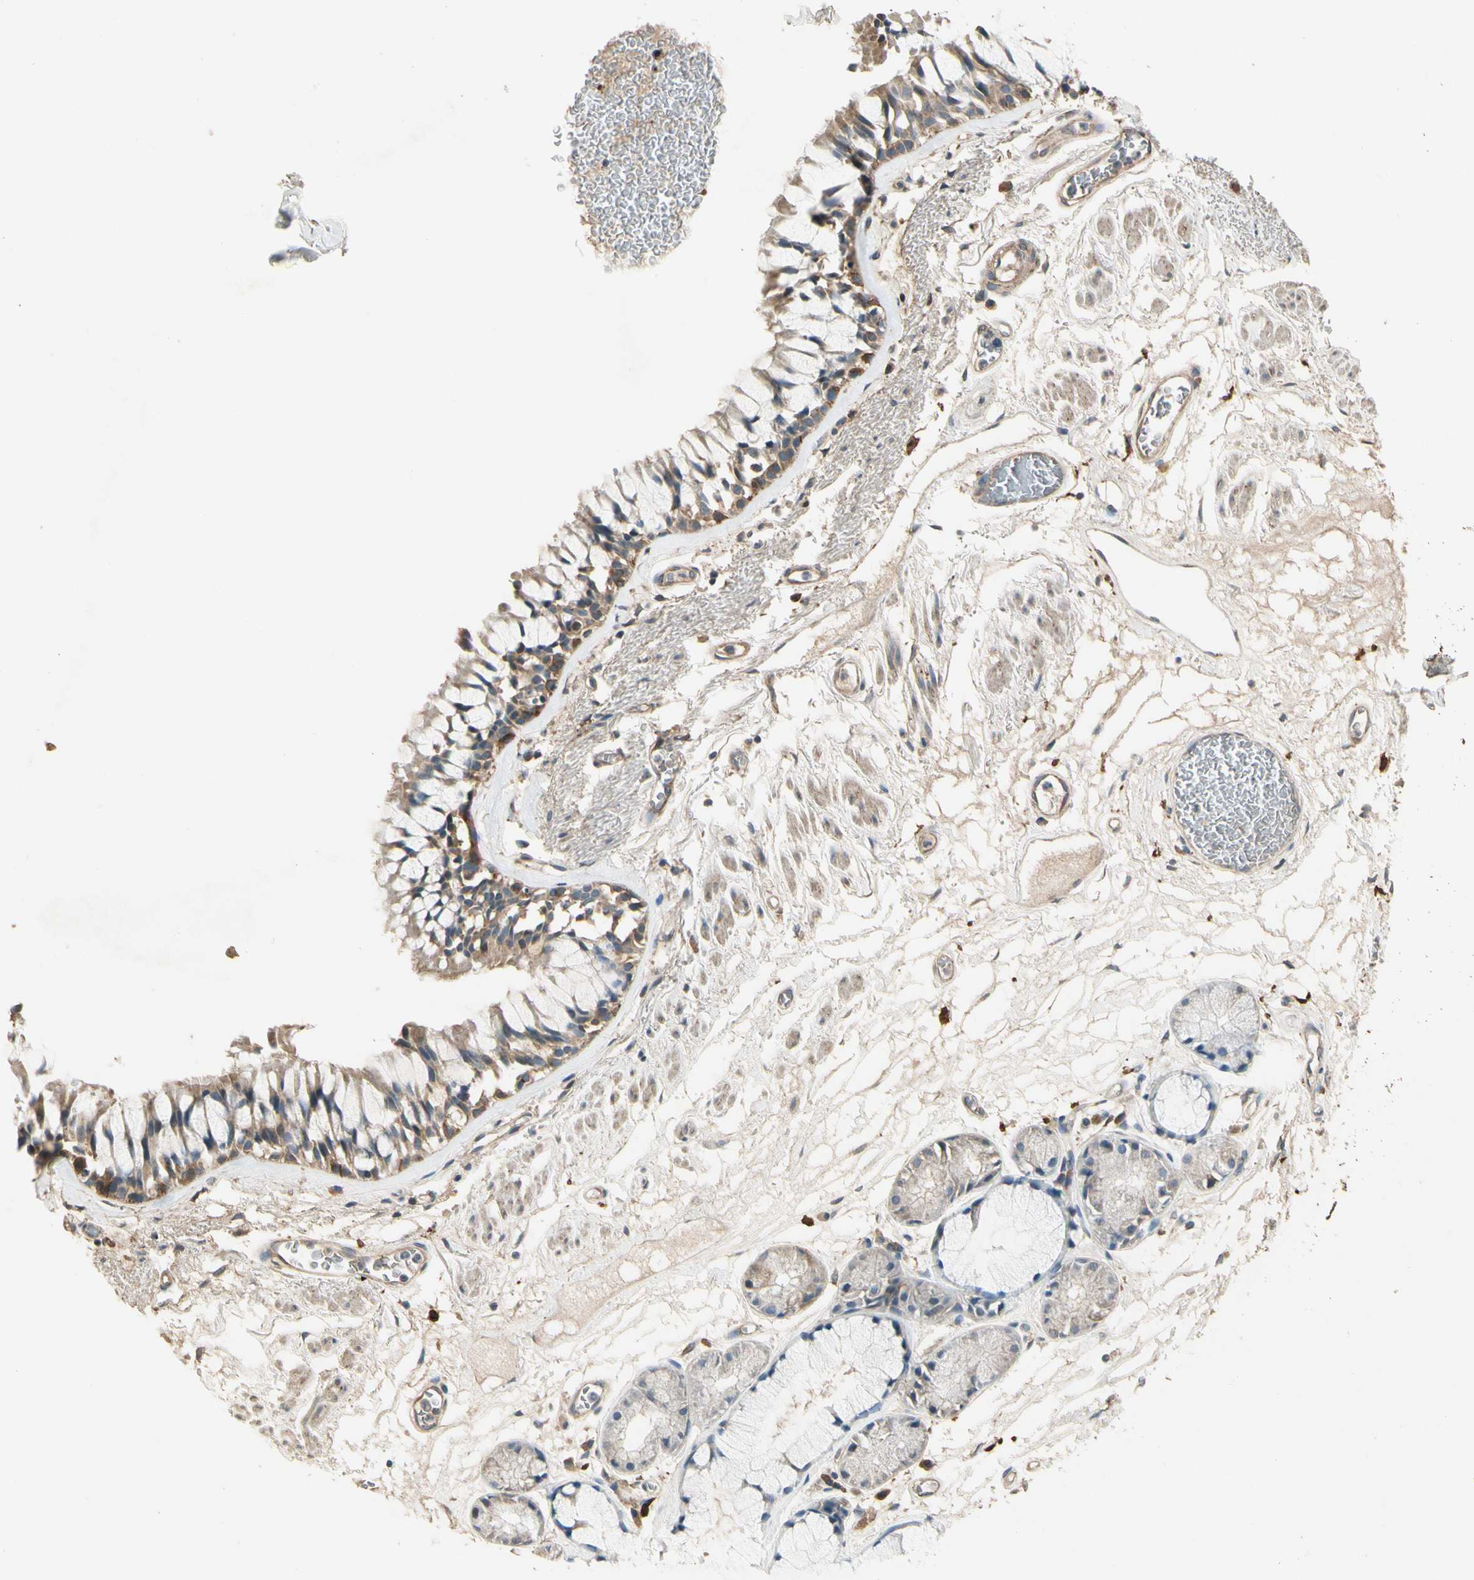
{"staining": {"intensity": "weak", "quantity": ">75%", "location": "cytoplasmic/membranous"}, "tissue": "bronchus", "cell_type": "Respiratory epithelial cells", "image_type": "normal", "snomed": [{"axis": "morphology", "description": "Normal tissue, NOS"}, {"axis": "topography", "description": "Bronchus"}], "caption": "Protein expression analysis of benign human bronchus reveals weak cytoplasmic/membranous staining in approximately >75% of respiratory epithelial cells.", "gene": "CDH6", "patient": {"sex": "male", "age": 66}}